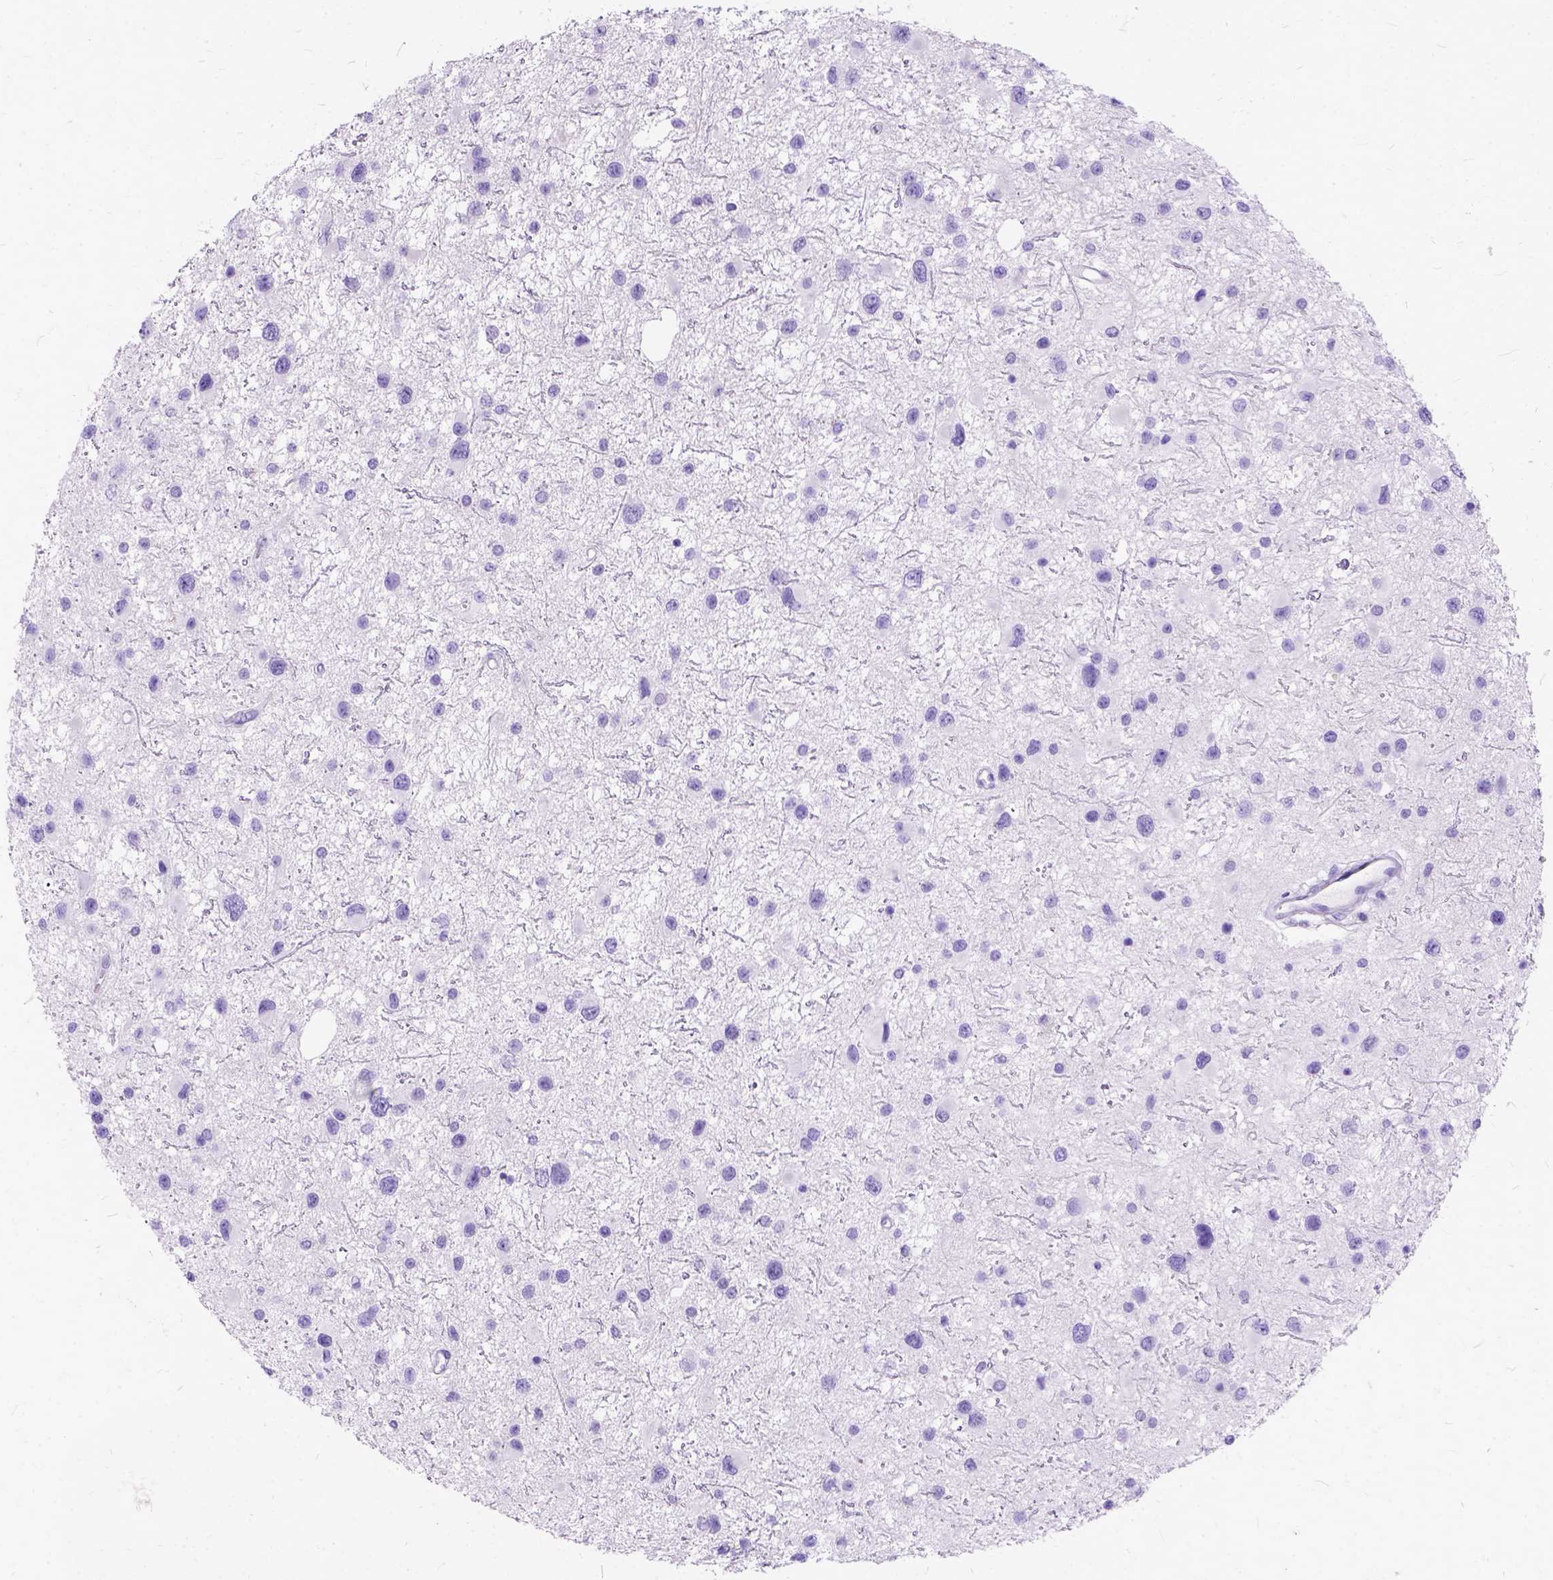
{"staining": {"intensity": "negative", "quantity": "none", "location": "none"}, "tissue": "glioma", "cell_type": "Tumor cells", "image_type": "cancer", "snomed": [{"axis": "morphology", "description": "Glioma, malignant, Low grade"}, {"axis": "topography", "description": "Brain"}], "caption": "An image of human malignant glioma (low-grade) is negative for staining in tumor cells.", "gene": "C1QTNF3", "patient": {"sex": "female", "age": 32}}